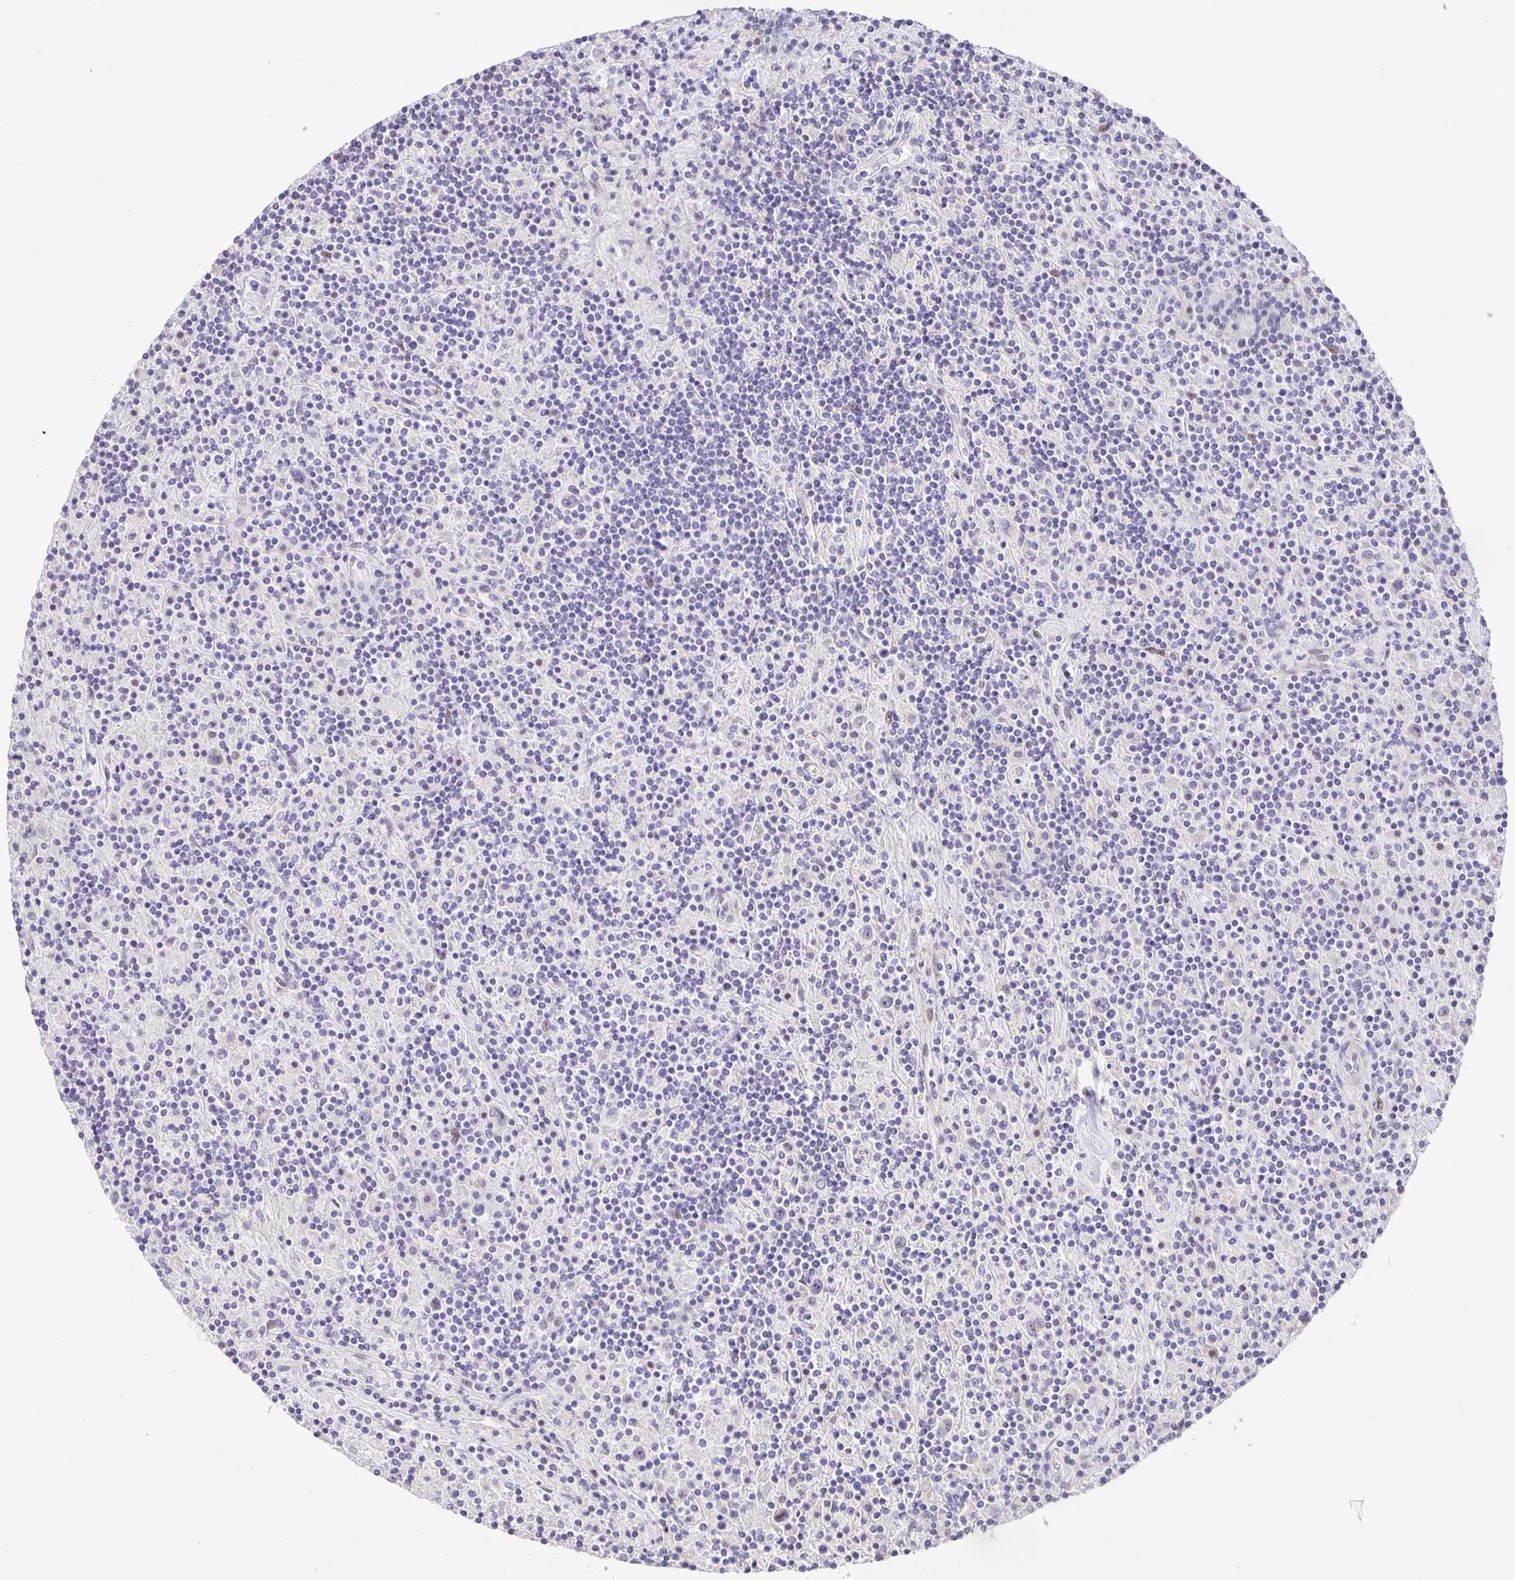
{"staining": {"intensity": "negative", "quantity": "none", "location": "none"}, "tissue": "lymphoma", "cell_type": "Tumor cells", "image_type": "cancer", "snomed": [{"axis": "morphology", "description": "Hodgkin's disease, NOS"}, {"axis": "topography", "description": "Lymph node"}], "caption": "Lymphoma was stained to show a protein in brown. There is no significant expression in tumor cells. (Stains: DAB immunohistochemistry with hematoxylin counter stain, Microscopy: brightfield microscopy at high magnification).", "gene": "TJP3", "patient": {"sex": "male", "age": 70}}